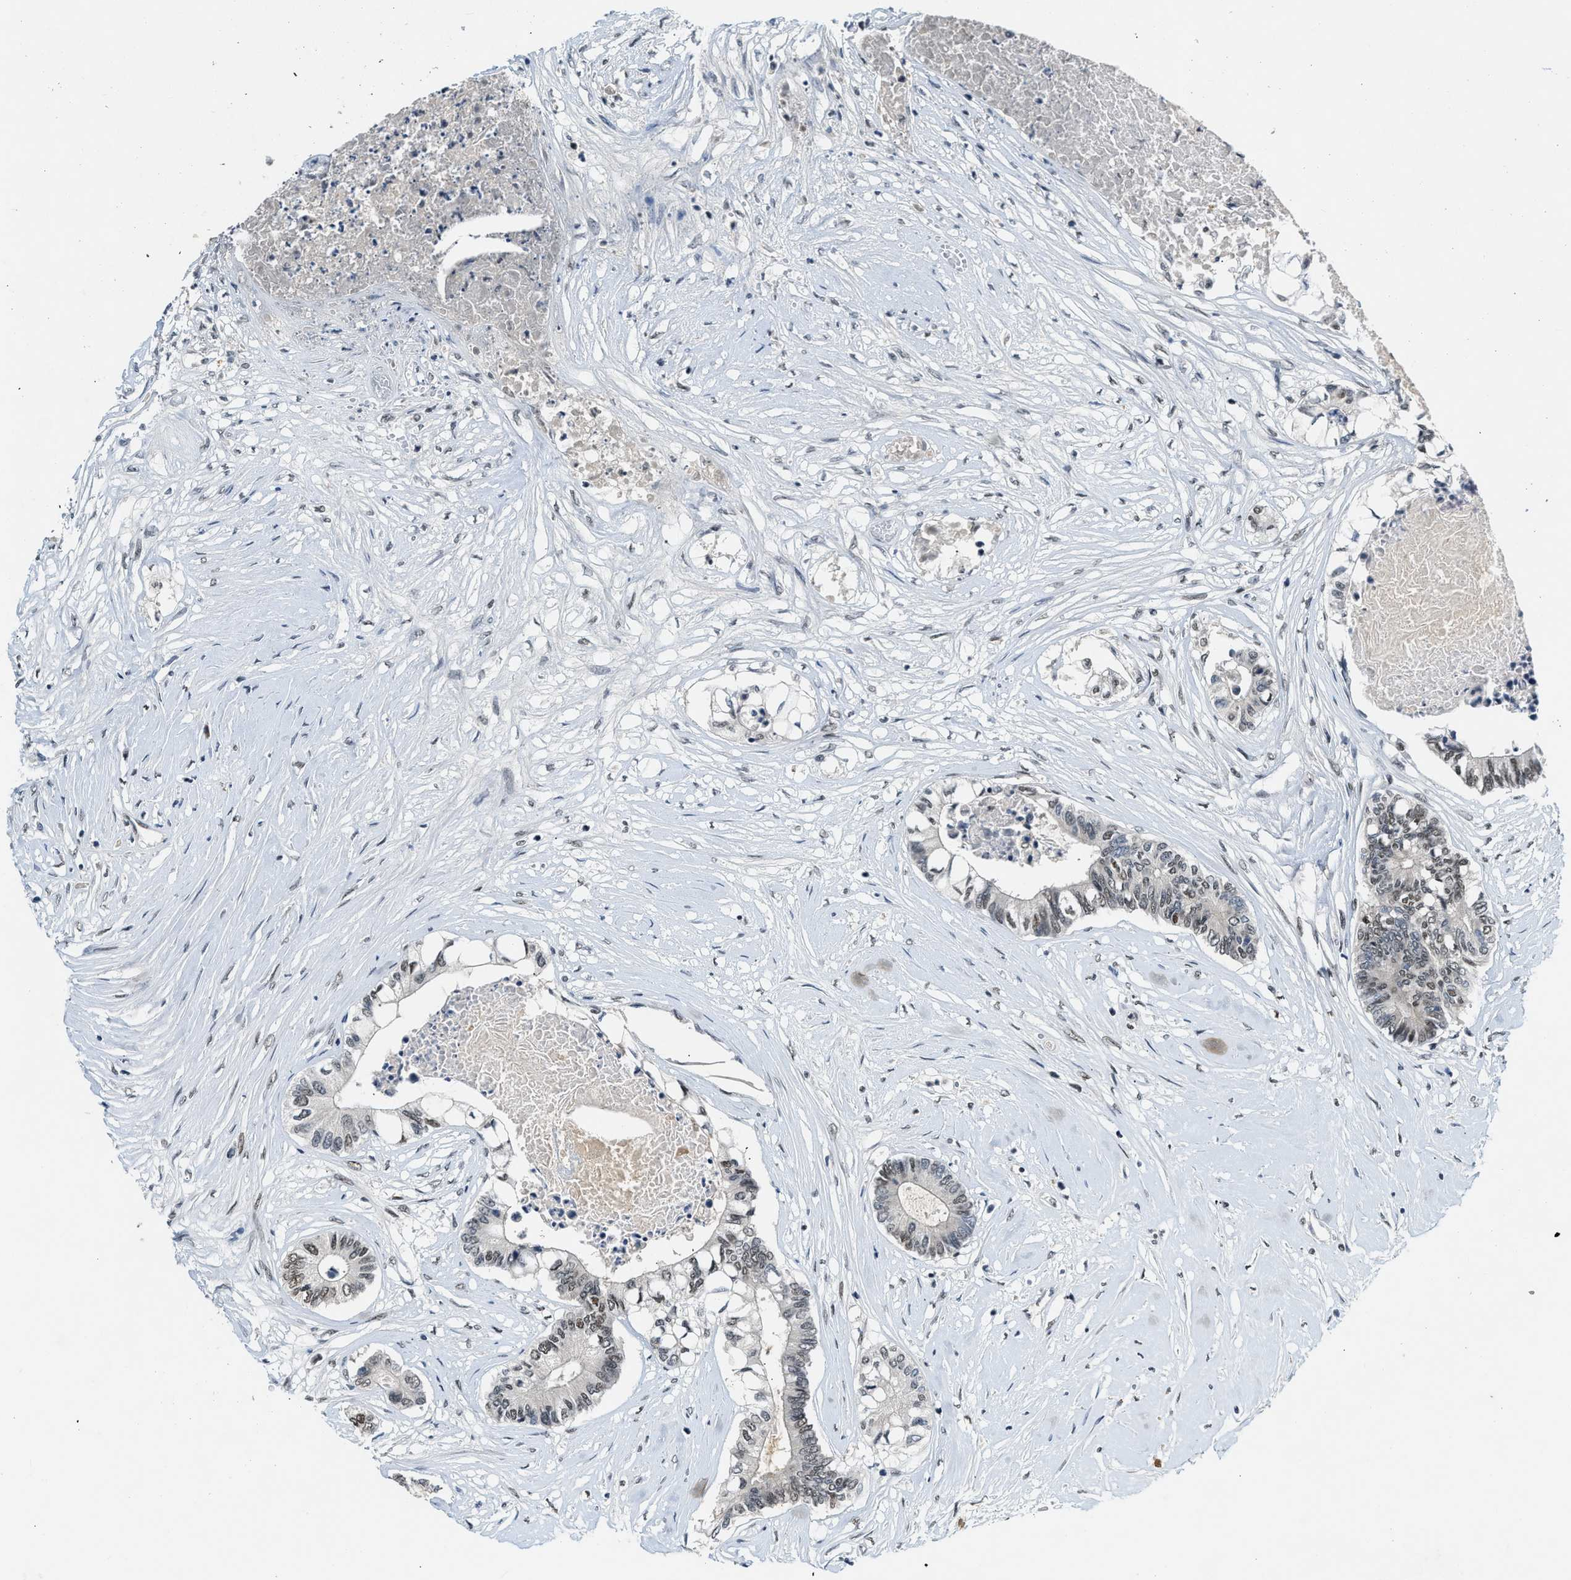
{"staining": {"intensity": "weak", "quantity": "25%-75%", "location": "nuclear"}, "tissue": "colorectal cancer", "cell_type": "Tumor cells", "image_type": "cancer", "snomed": [{"axis": "morphology", "description": "Adenocarcinoma, NOS"}, {"axis": "topography", "description": "Rectum"}], "caption": "Immunohistochemistry (IHC) micrograph of colorectal cancer stained for a protein (brown), which shows low levels of weak nuclear positivity in about 25%-75% of tumor cells.", "gene": "NCOA1", "patient": {"sex": "male", "age": 63}}